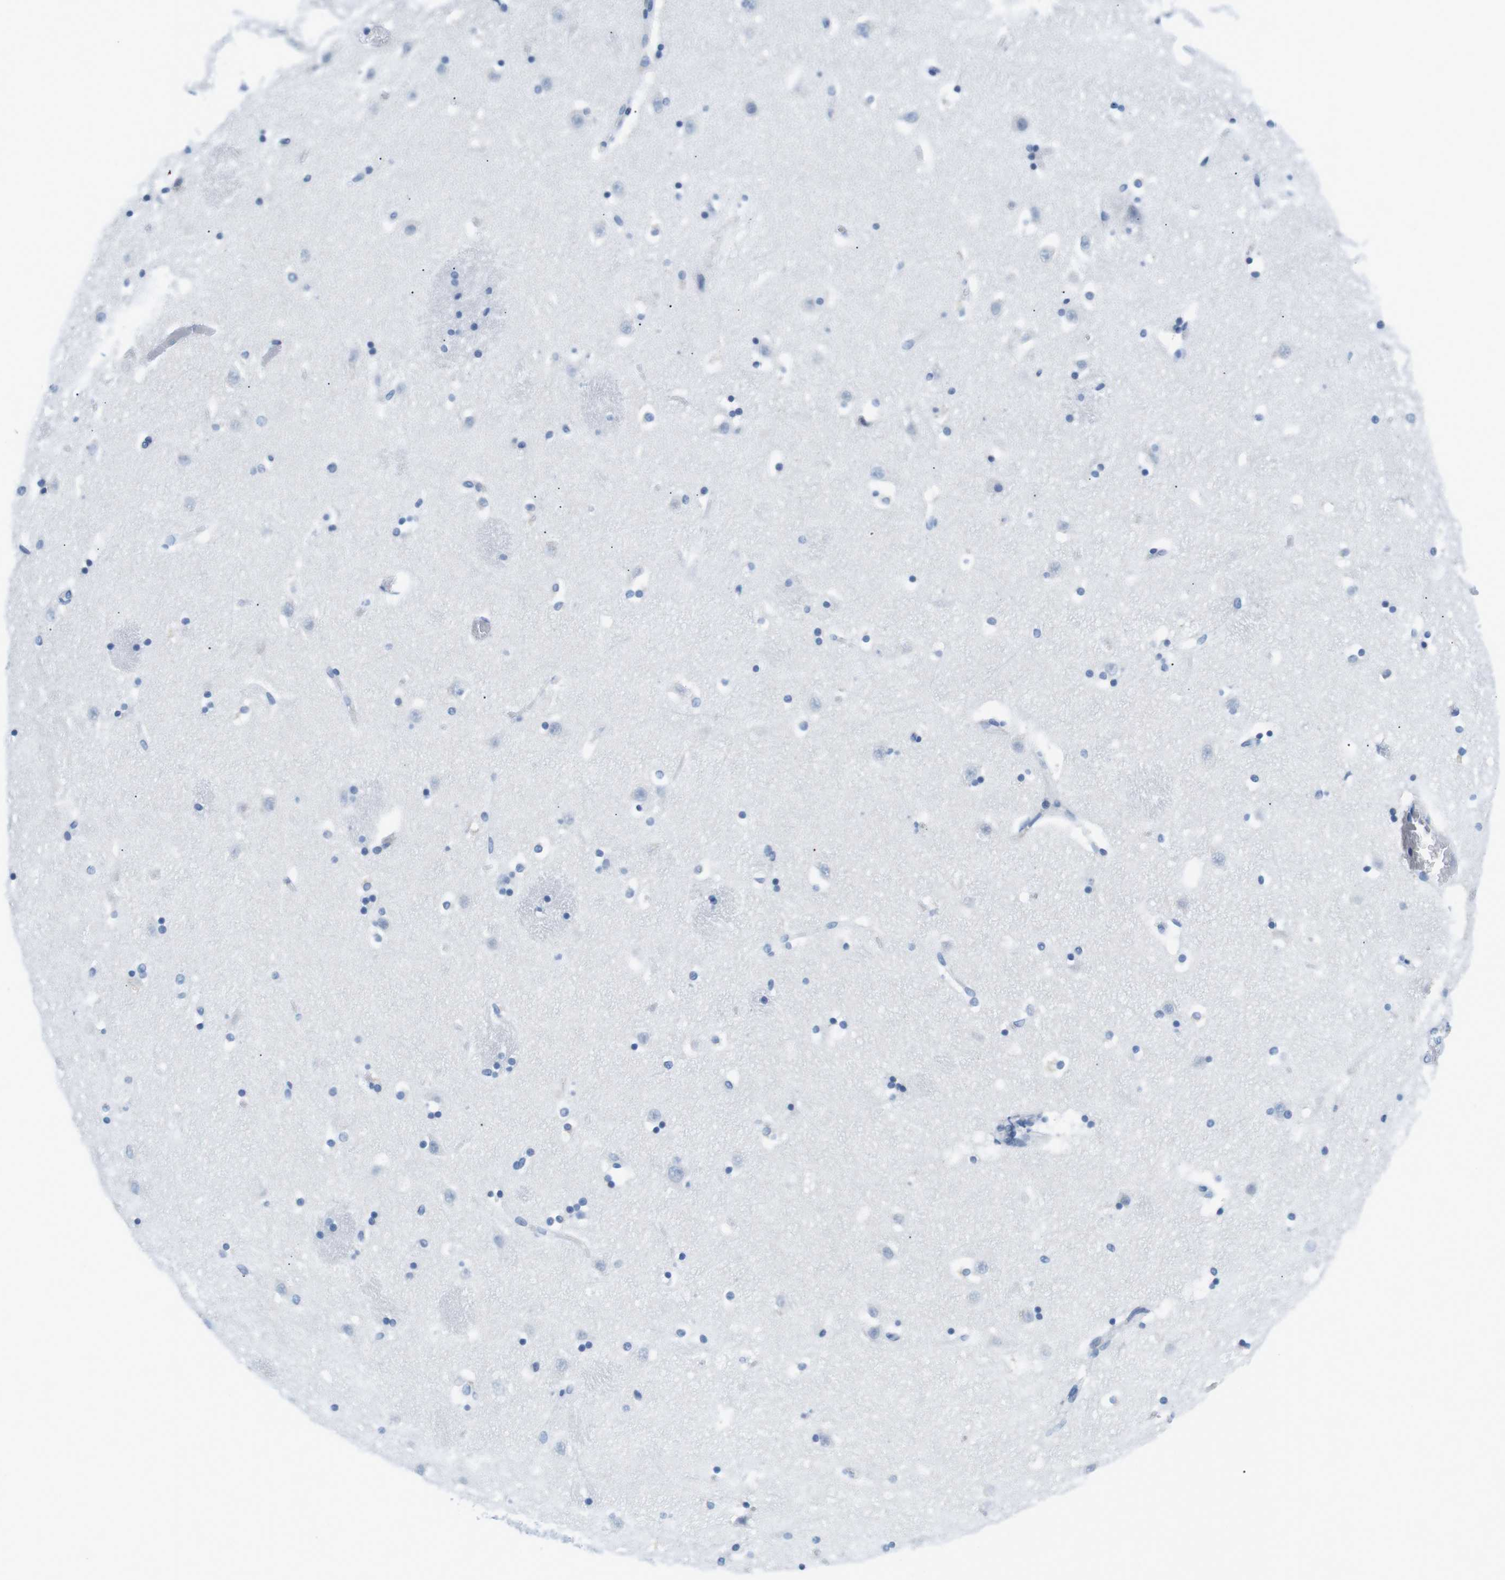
{"staining": {"intensity": "negative", "quantity": "none", "location": "none"}, "tissue": "caudate", "cell_type": "Glial cells", "image_type": "normal", "snomed": [{"axis": "morphology", "description": "Normal tissue, NOS"}, {"axis": "topography", "description": "Lateral ventricle wall"}], "caption": "There is no significant staining in glial cells of caudate. (IHC, brightfield microscopy, high magnification).", "gene": "TNFRSF4", "patient": {"sex": "male", "age": 45}}